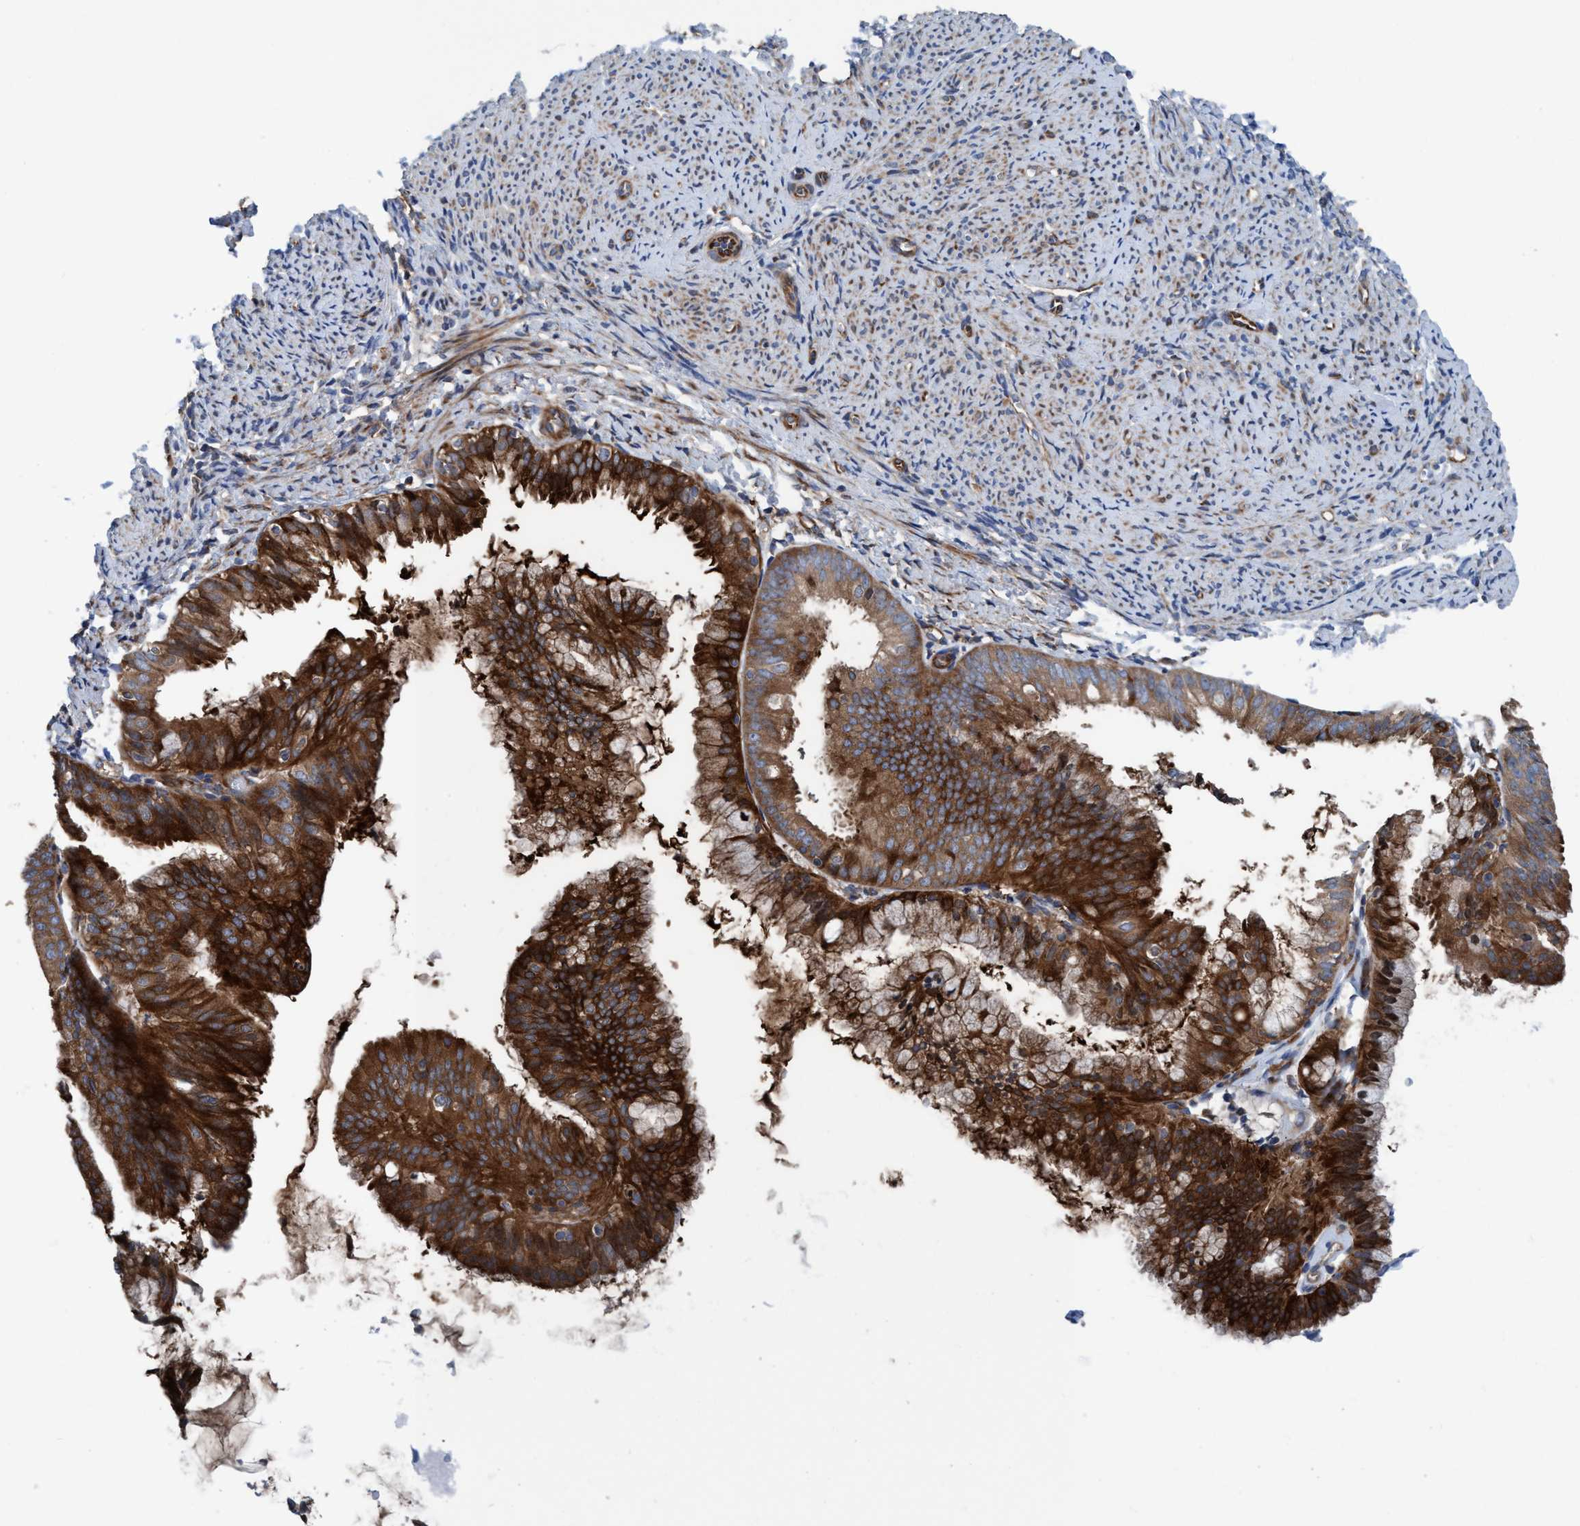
{"staining": {"intensity": "strong", "quantity": ">75%", "location": "cytoplasmic/membranous"}, "tissue": "endometrial cancer", "cell_type": "Tumor cells", "image_type": "cancer", "snomed": [{"axis": "morphology", "description": "Adenocarcinoma, NOS"}, {"axis": "topography", "description": "Endometrium"}], "caption": "A histopathology image of adenocarcinoma (endometrial) stained for a protein reveals strong cytoplasmic/membranous brown staining in tumor cells.", "gene": "NMT1", "patient": {"sex": "female", "age": 63}}